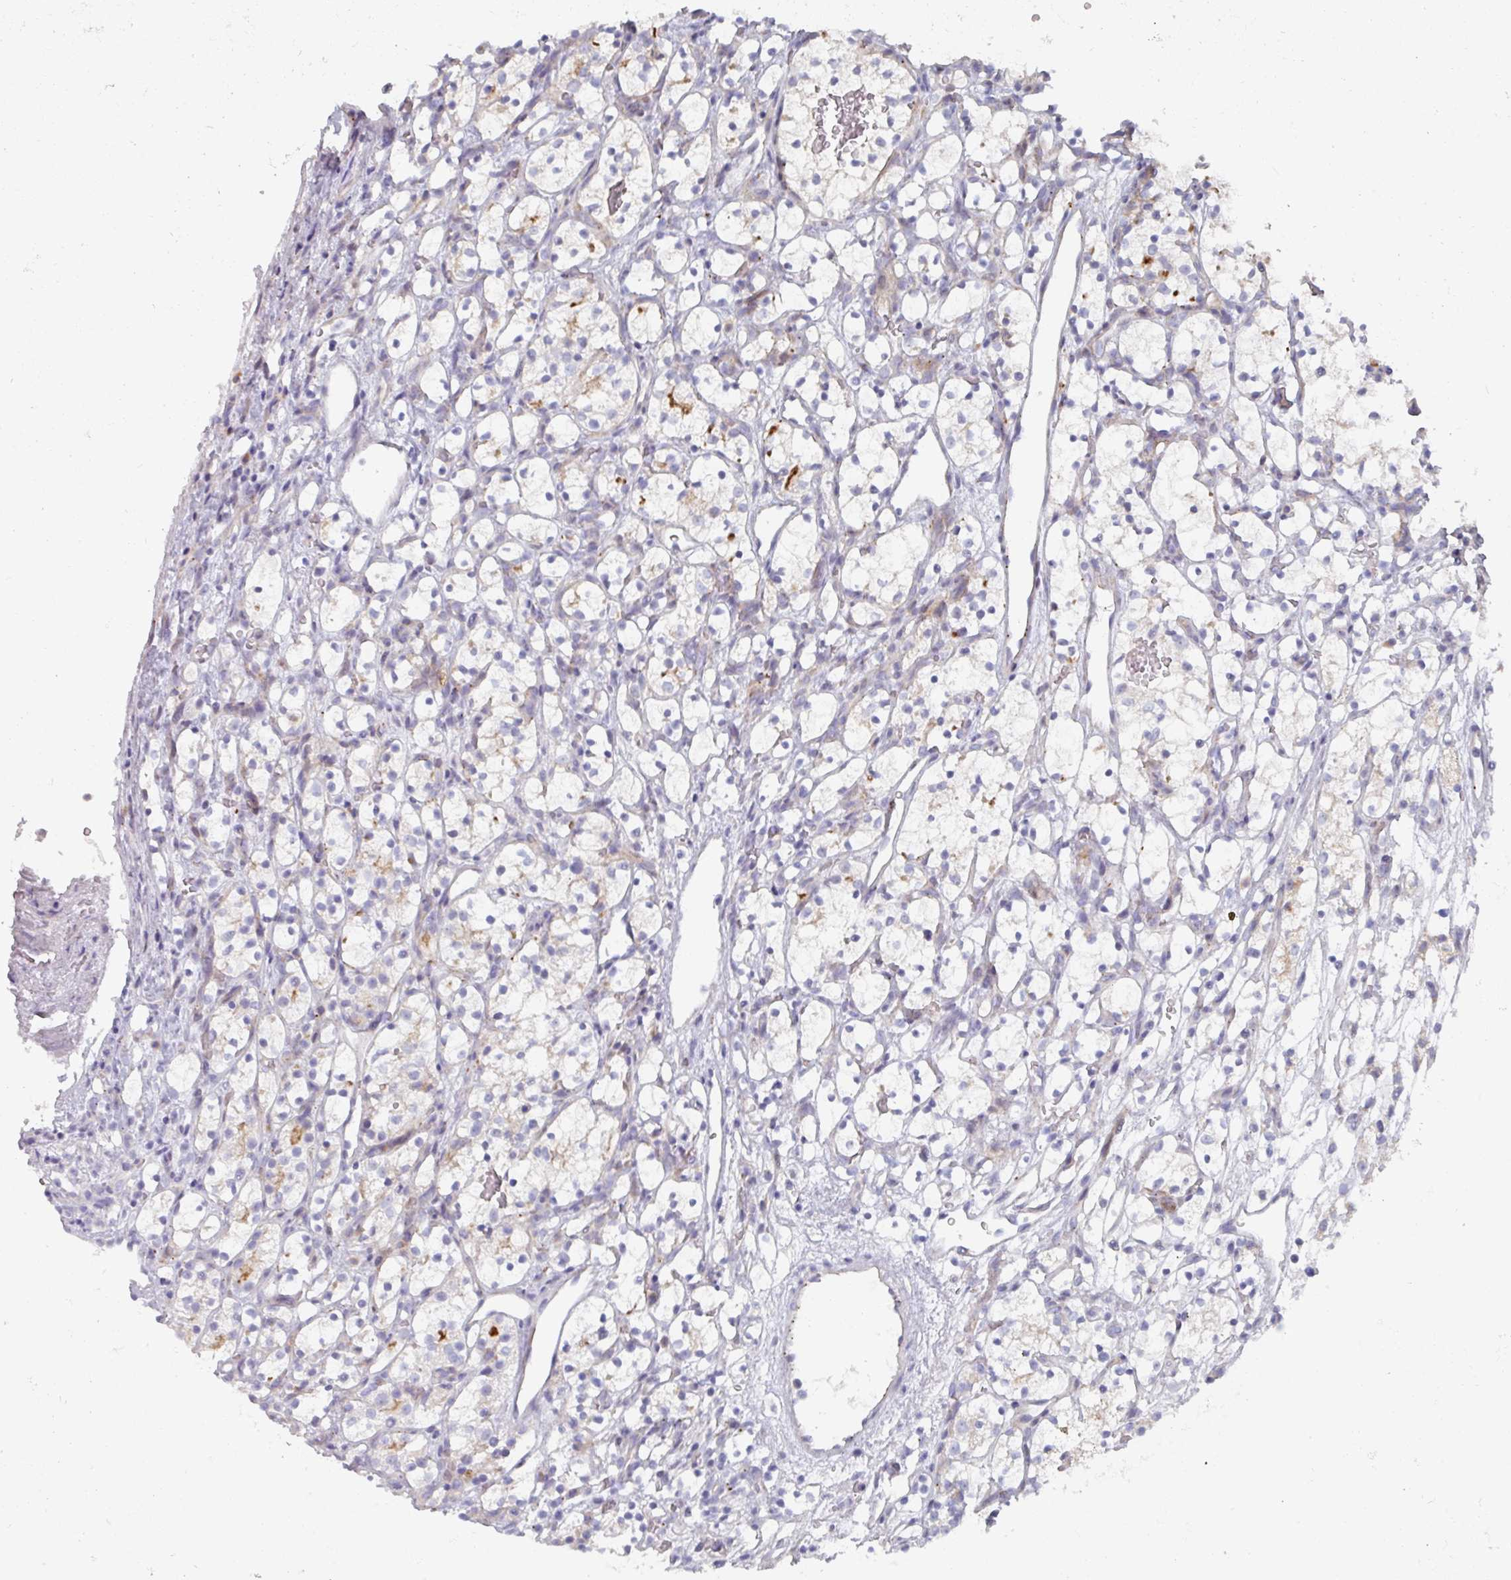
{"staining": {"intensity": "weak", "quantity": "<25%", "location": "cytoplasmic/membranous"}, "tissue": "renal cancer", "cell_type": "Tumor cells", "image_type": "cancer", "snomed": [{"axis": "morphology", "description": "Adenocarcinoma, NOS"}, {"axis": "topography", "description": "Kidney"}], "caption": "Immunohistochemistry (IHC) histopathology image of human renal cancer (adenocarcinoma) stained for a protein (brown), which exhibits no positivity in tumor cells. The staining was performed using DAB (3,3'-diaminobenzidine) to visualize the protein expression in brown, while the nuclei were stained in blue with hematoxylin (Magnification: 20x).", "gene": "NT5C1A", "patient": {"sex": "female", "age": 69}}